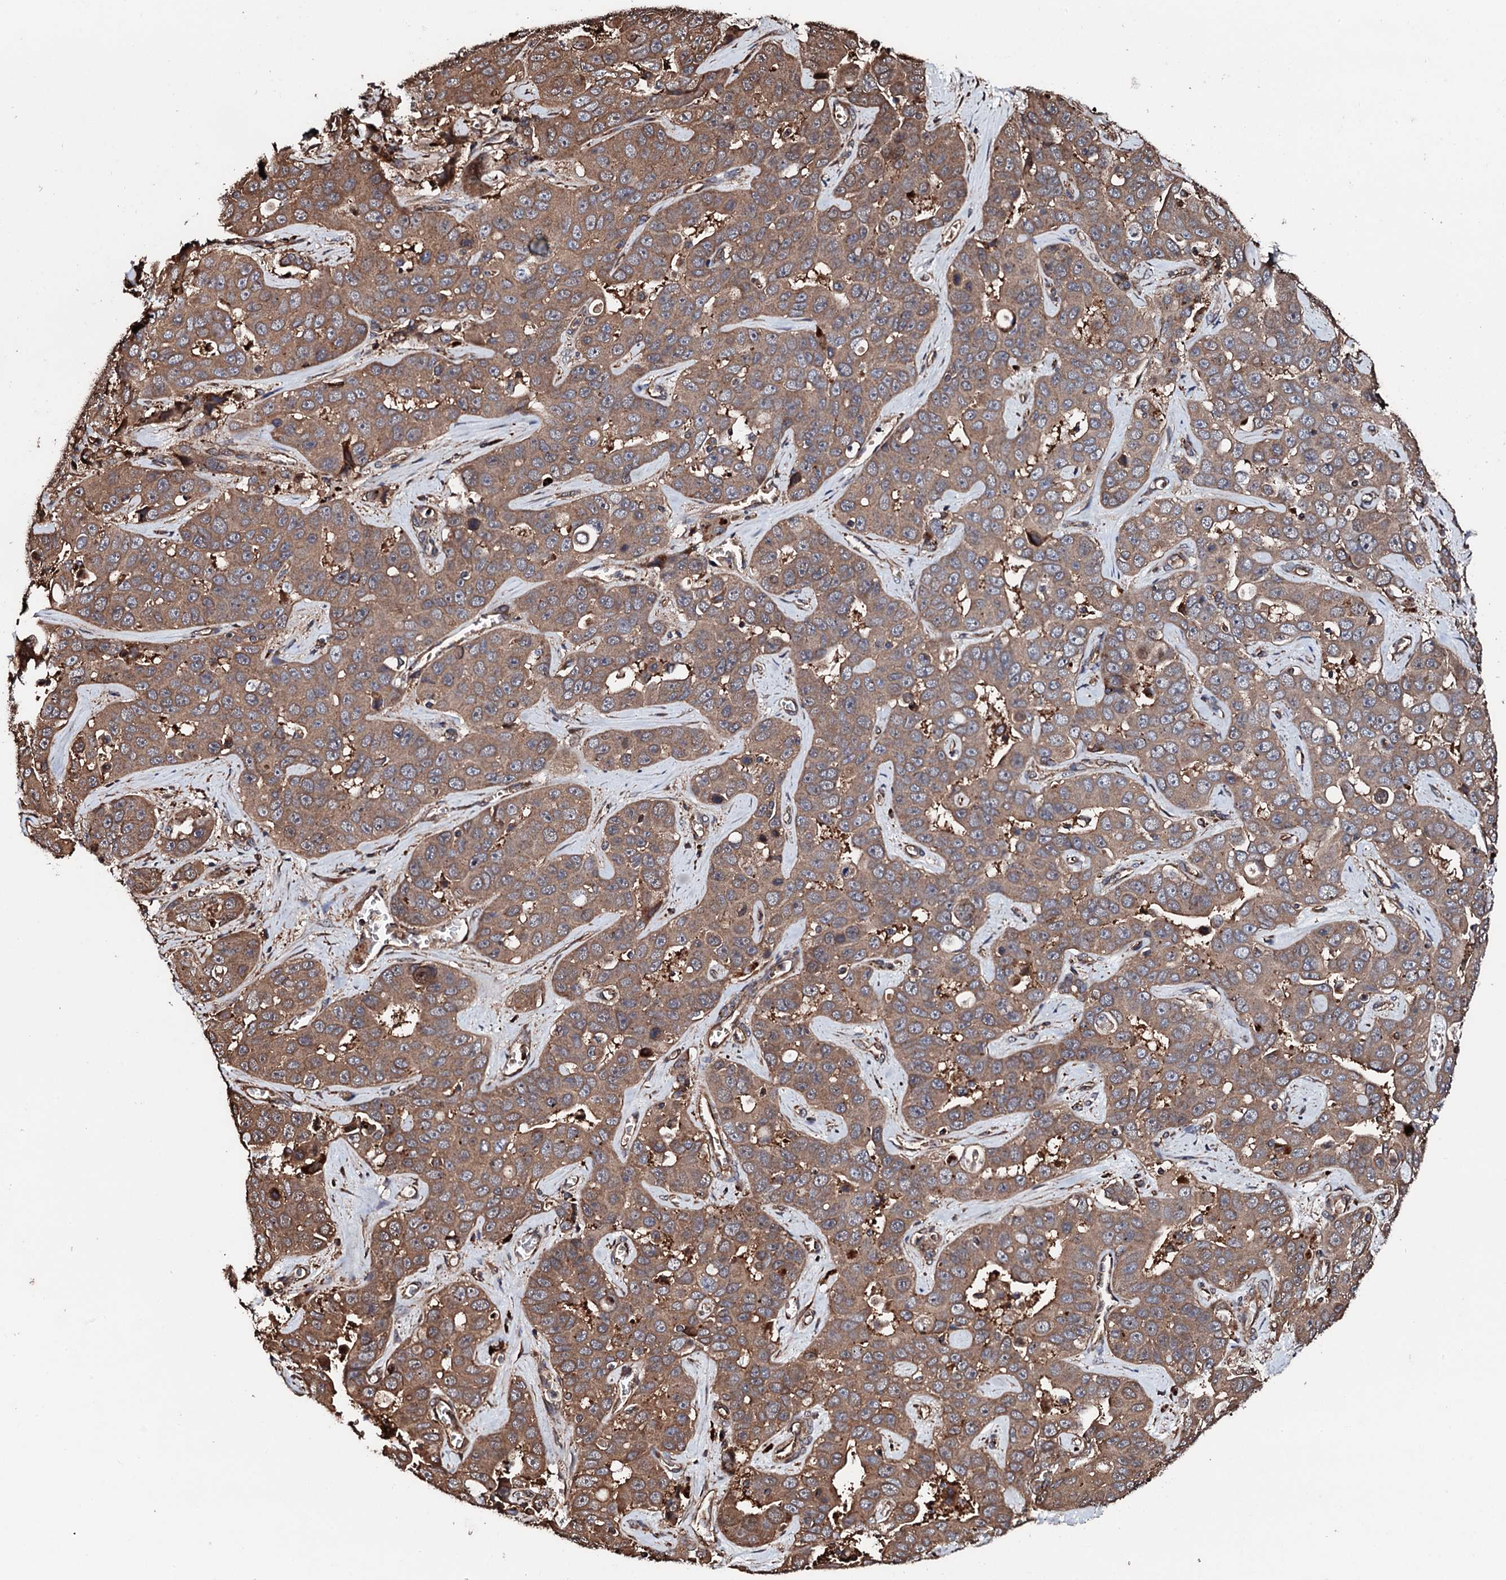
{"staining": {"intensity": "moderate", "quantity": ">75%", "location": "cytoplasmic/membranous"}, "tissue": "liver cancer", "cell_type": "Tumor cells", "image_type": "cancer", "snomed": [{"axis": "morphology", "description": "Cholangiocarcinoma"}, {"axis": "topography", "description": "Liver"}], "caption": "Protein positivity by immunohistochemistry displays moderate cytoplasmic/membranous expression in approximately >75% of tumor cells in liver cancer.", "gene": "CKAP5", "patient": {"sex": "female", "age": 52}}